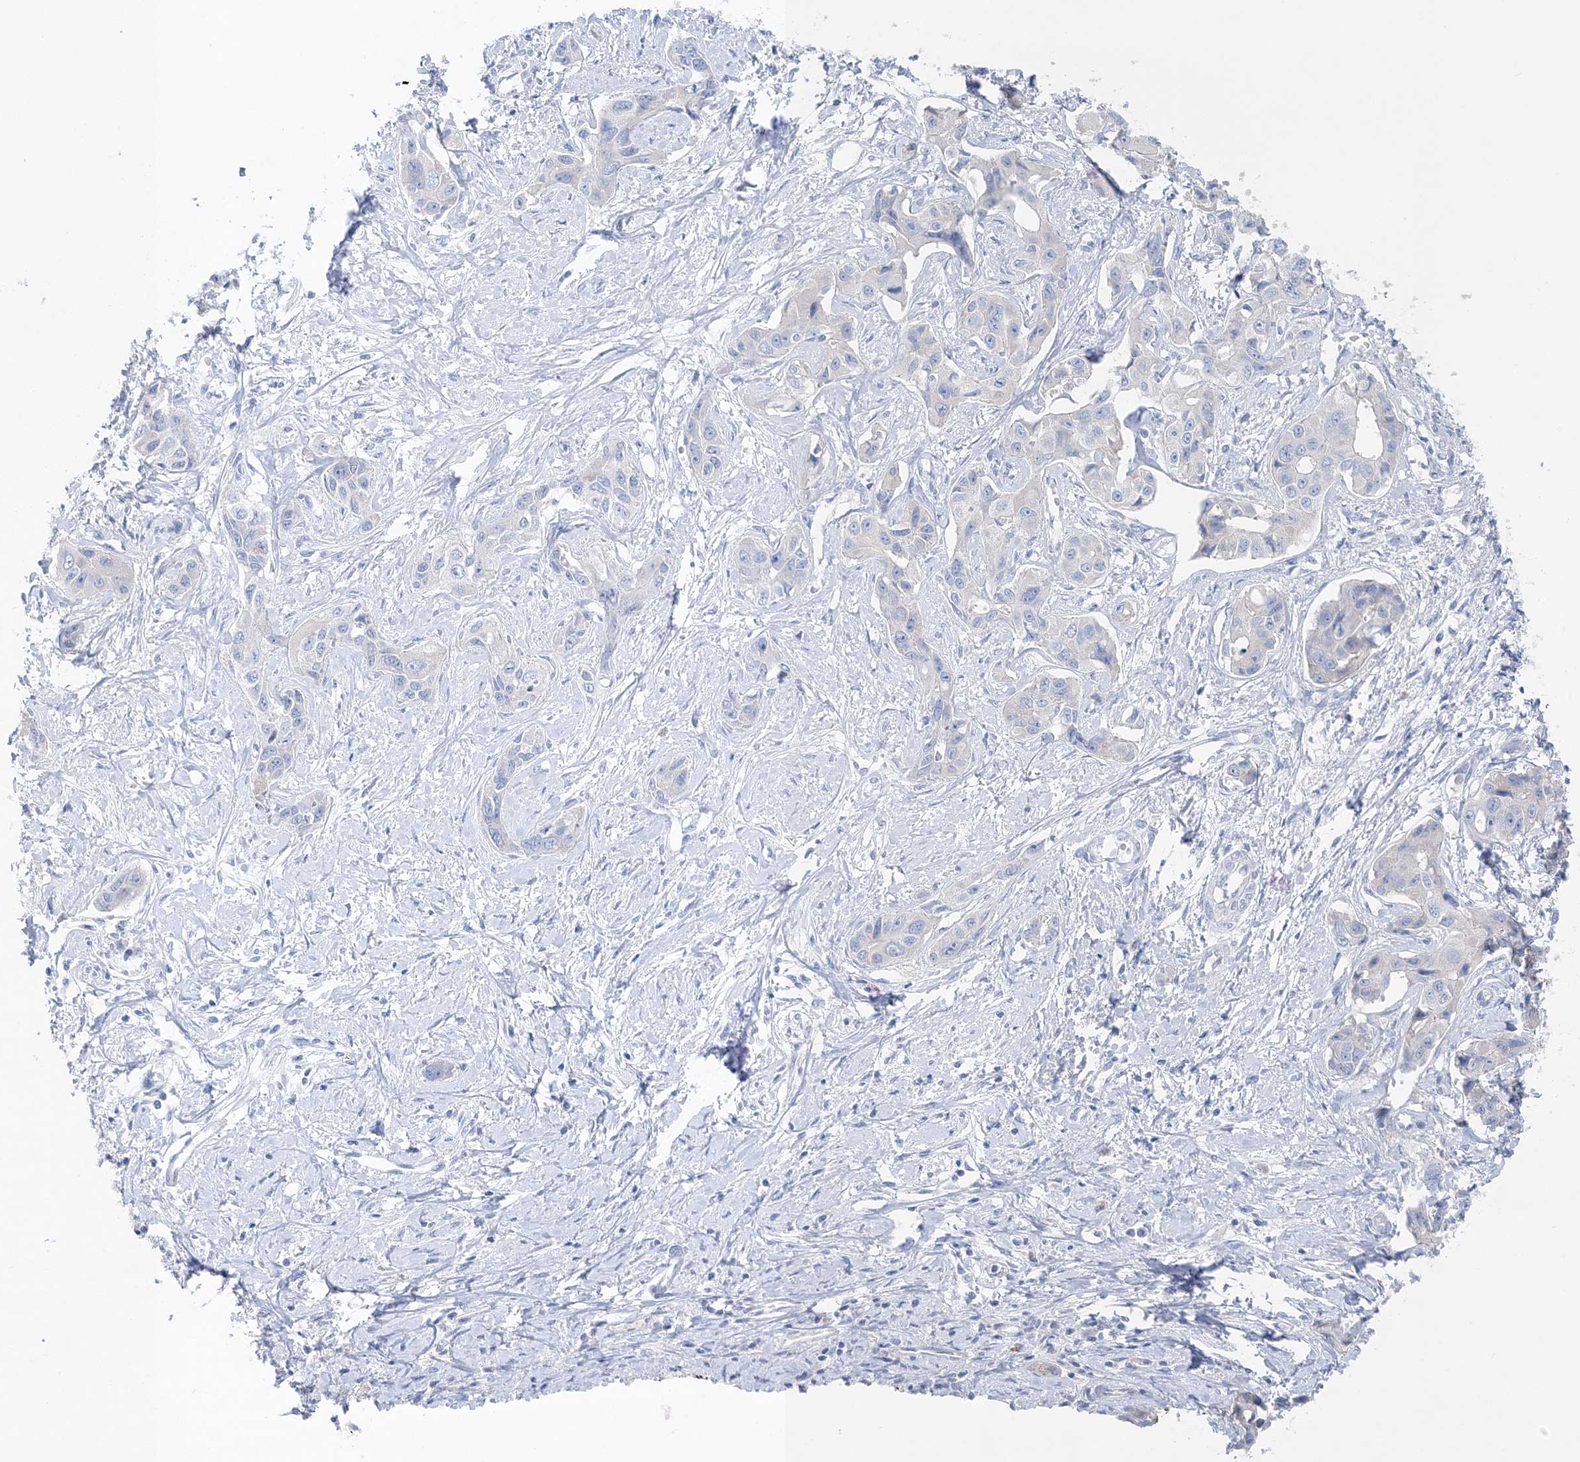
{"staining": {"intensity": "negative", "quantity": "none", "location": "none"}, "tissue": "liver cancer", "cell_type": "Tumor cells", "image_type": "cancer", "snomed": [{"axis": "morphology", "description": "Cholangiocarcinoma"}, {"axis": "topography", "description": "Liver"}], "caption": "Liver cholangiocarcinoma was stained to show a protein in brown. There is no significant expression in tumor cells.", "gene": "SLC5A6", "patient": {"sex": "male", "age": 59}}